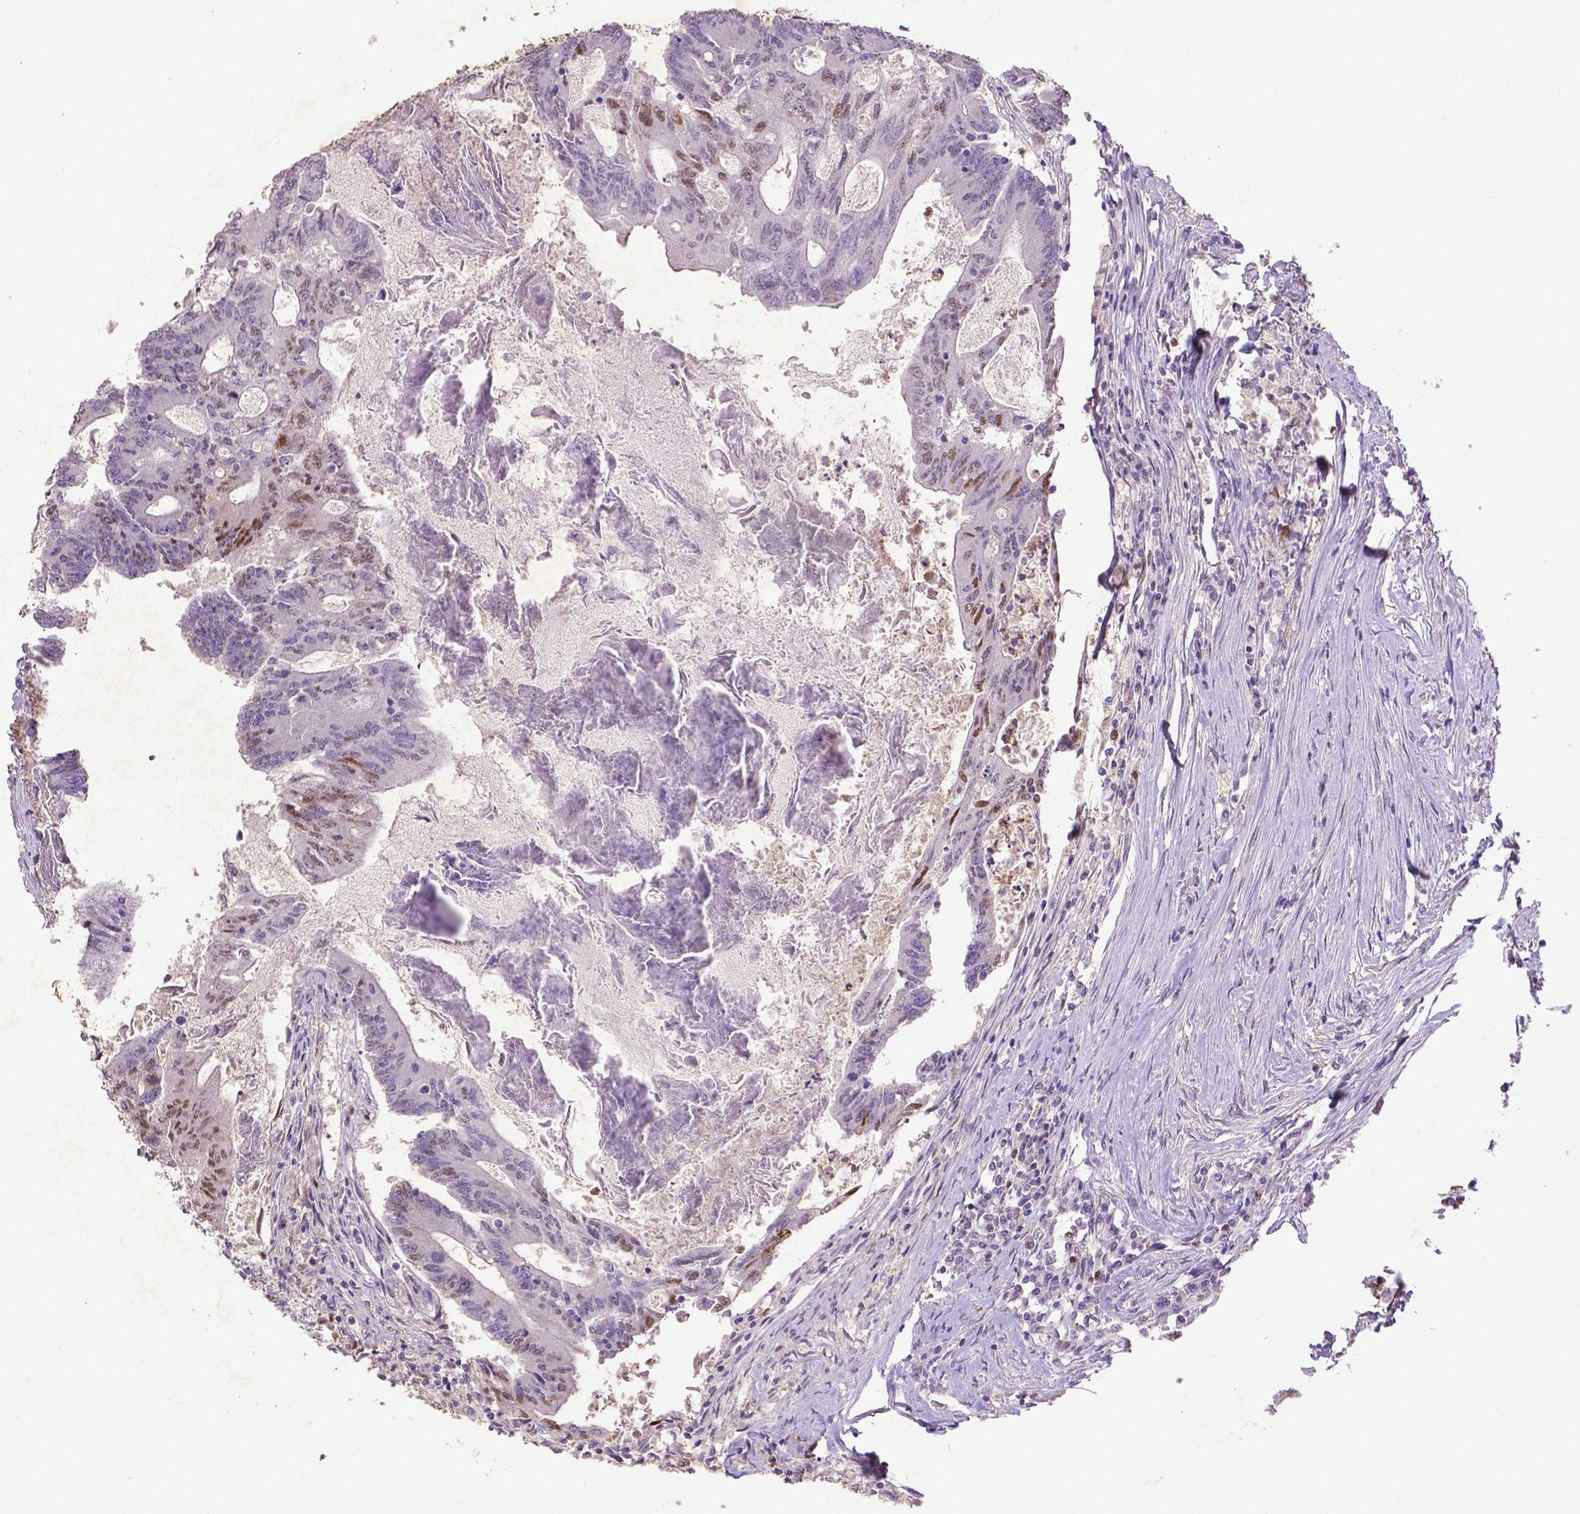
{"staining": {"intensity": "moderate", "quantity": "<25%", "location": "nuclear"}, "tissue": "colorectal cancer", "cell_type": "Tumor cells", "image_type": "cancer", "snomed": [{"axis": "morphology", "description": "Adenocarcinoma, NOS"}, {"axis": "topography", "description": "Colon"}], "caption": "This image reveals colorectal cancer (adenocarcinoma) stained with immunohistochemistry to label a protein in brown. The nuclear of tumor cells show moderate positivity for the protein. Nuclei are counter-stained blue.", "gene": "CDKN1A", "patient": {"sex": "female", "age": 70}}